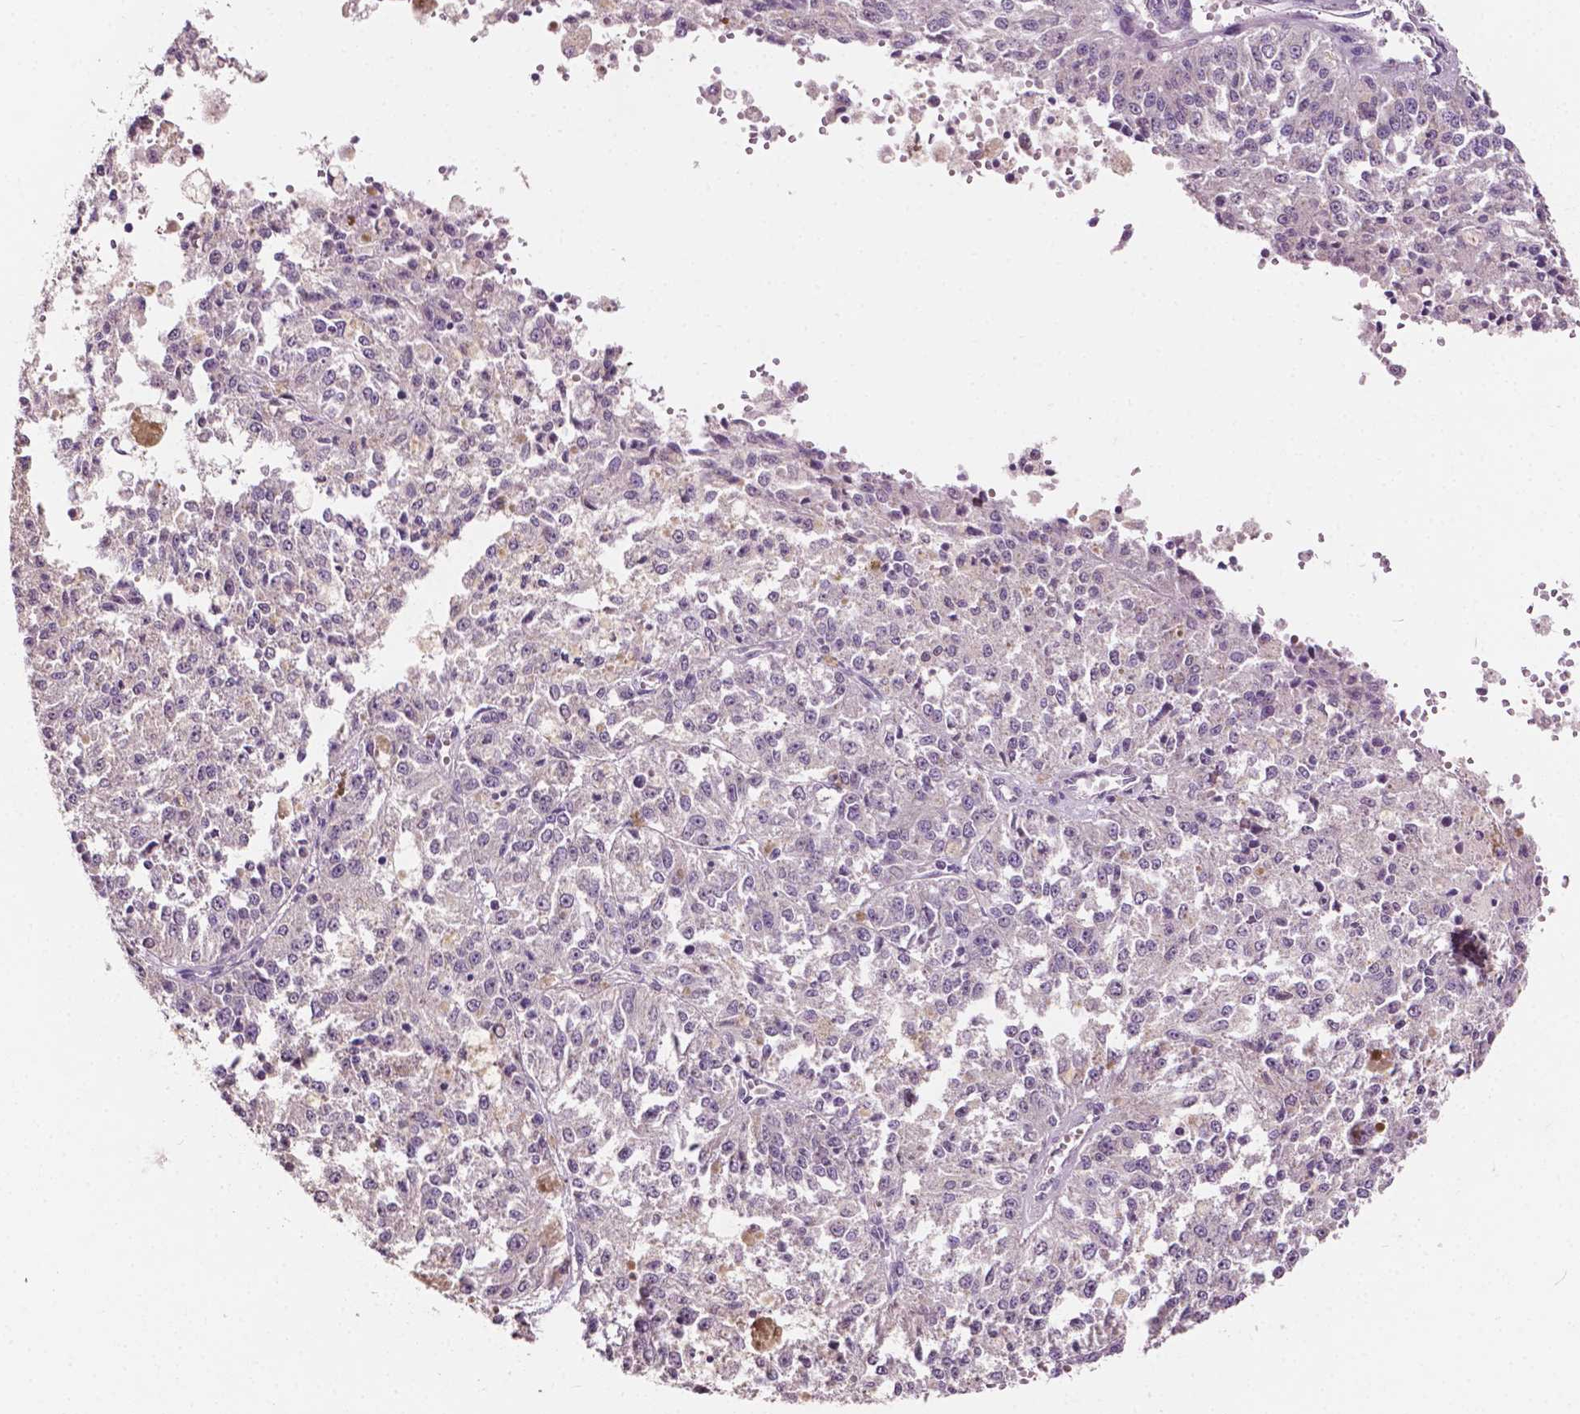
{"staining": {"intensity": "negative", "quantity": "none", "location": "none"}, "tissue": "melanoma", "cell_type": "Tumor cells", "image_type": "cancer", "snomed": [{"axis": "morphology", "description": "Malignant melanoma, Metastatic site"}, {"axis": "topography", "description": "Lymph node"}], "caption": "The immunohistochemistry (IHC) photomicrograph has no significant expression in tumor cells of malignant melanoma (metastatic site) tissue. (Brightfield microscopy of DAB (3,3'-diaminobenzidine) immunohistochemistry at high magnification).", "gene": "EBAG9", "patient": {"sex": "female", "age": 64}}